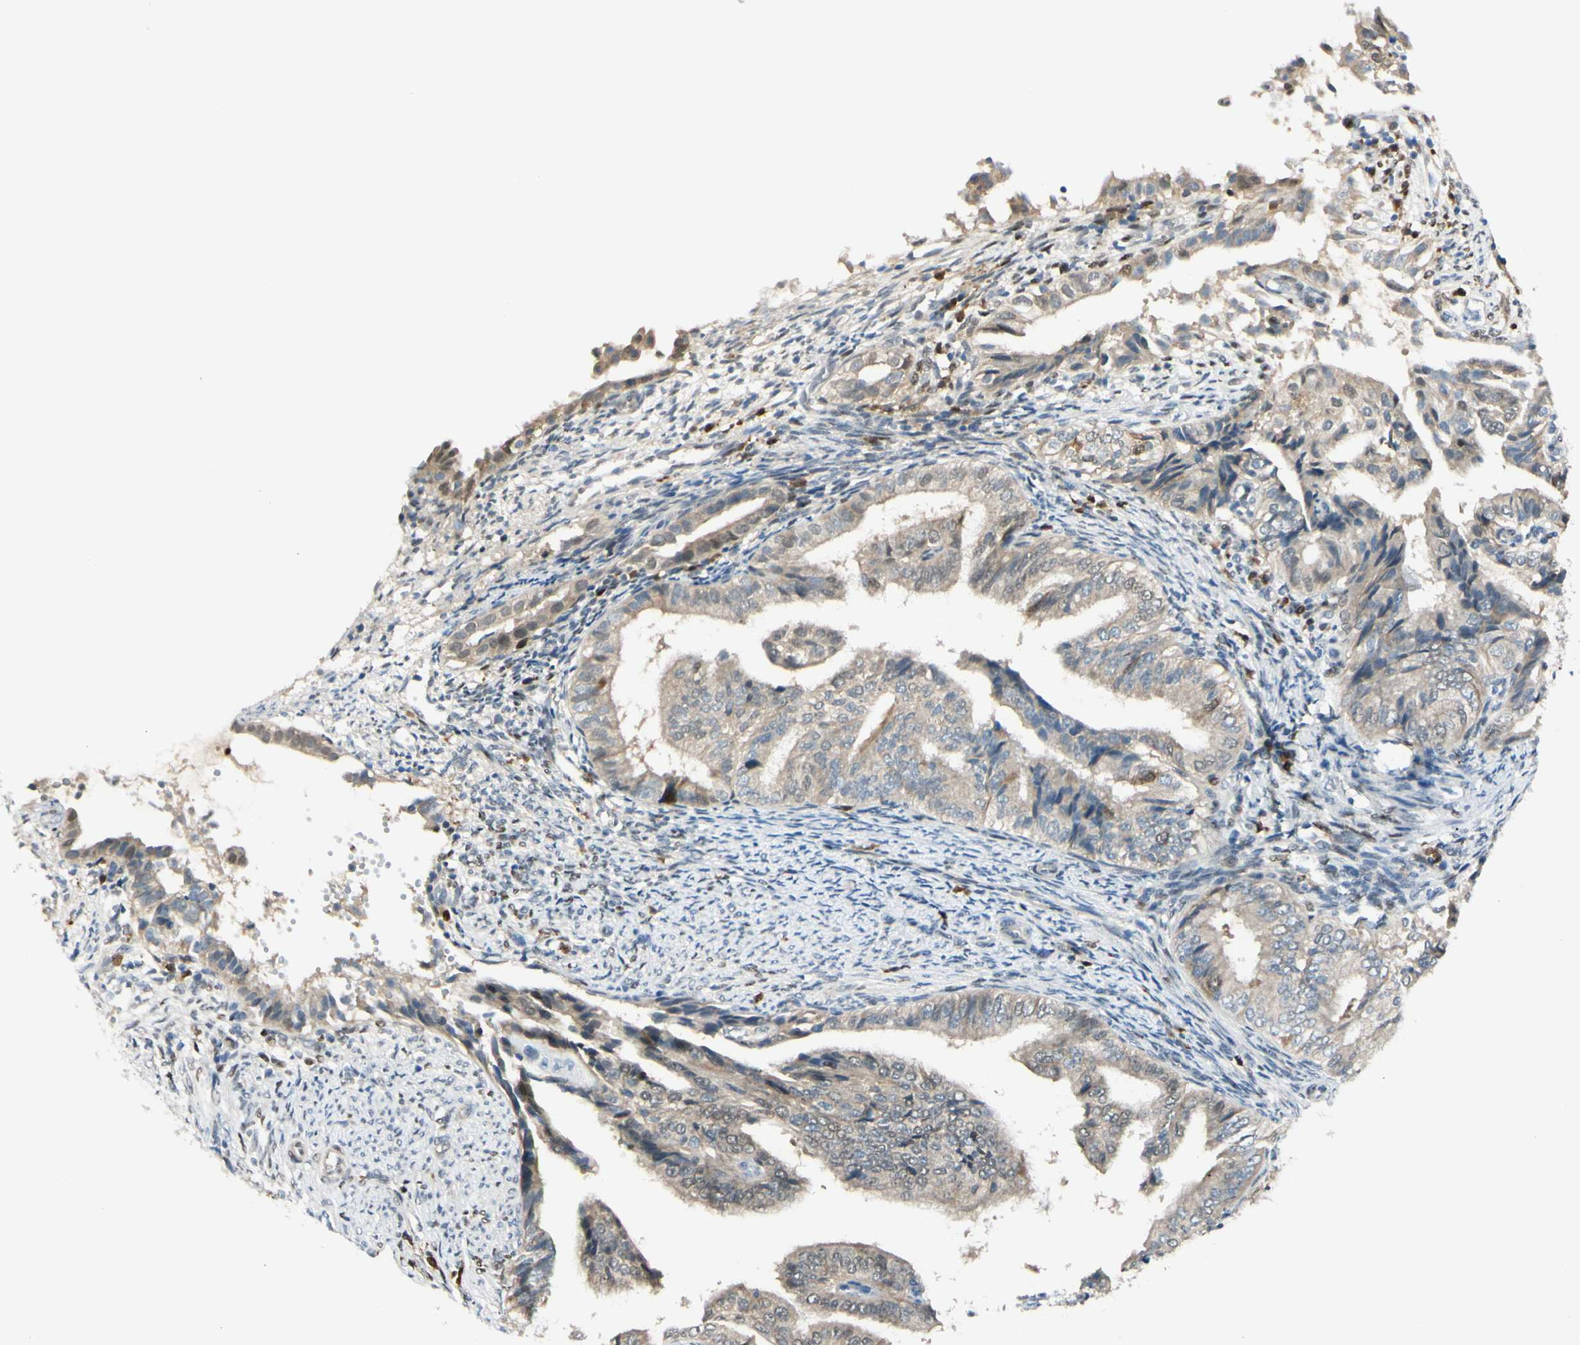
{"staining": {"intensity": "moderate", "quantity": "<25%", "location": "nuclear"}, "tissue": "endometrial cancer", "cell_type": "Tumor cells", "image_type": "cancer", "snomed": [{"axis": "morphology", "description": "Adenocarcinoma, NOS"}, {"axis": "topography", "description": "Endometrium"}], "caption": "The histopathology image shows staining of endometrial adenocarcinoma, revealing moderate nuclear protein positivity (brown color) within tumor cells. The protein of interest is stained brown, and the nuclei are stained in blue (DAB IHC with brightfield microscopy, high magnification).", "gene": "PTTG1", "patient": {"sex": "female", "age": 58}}